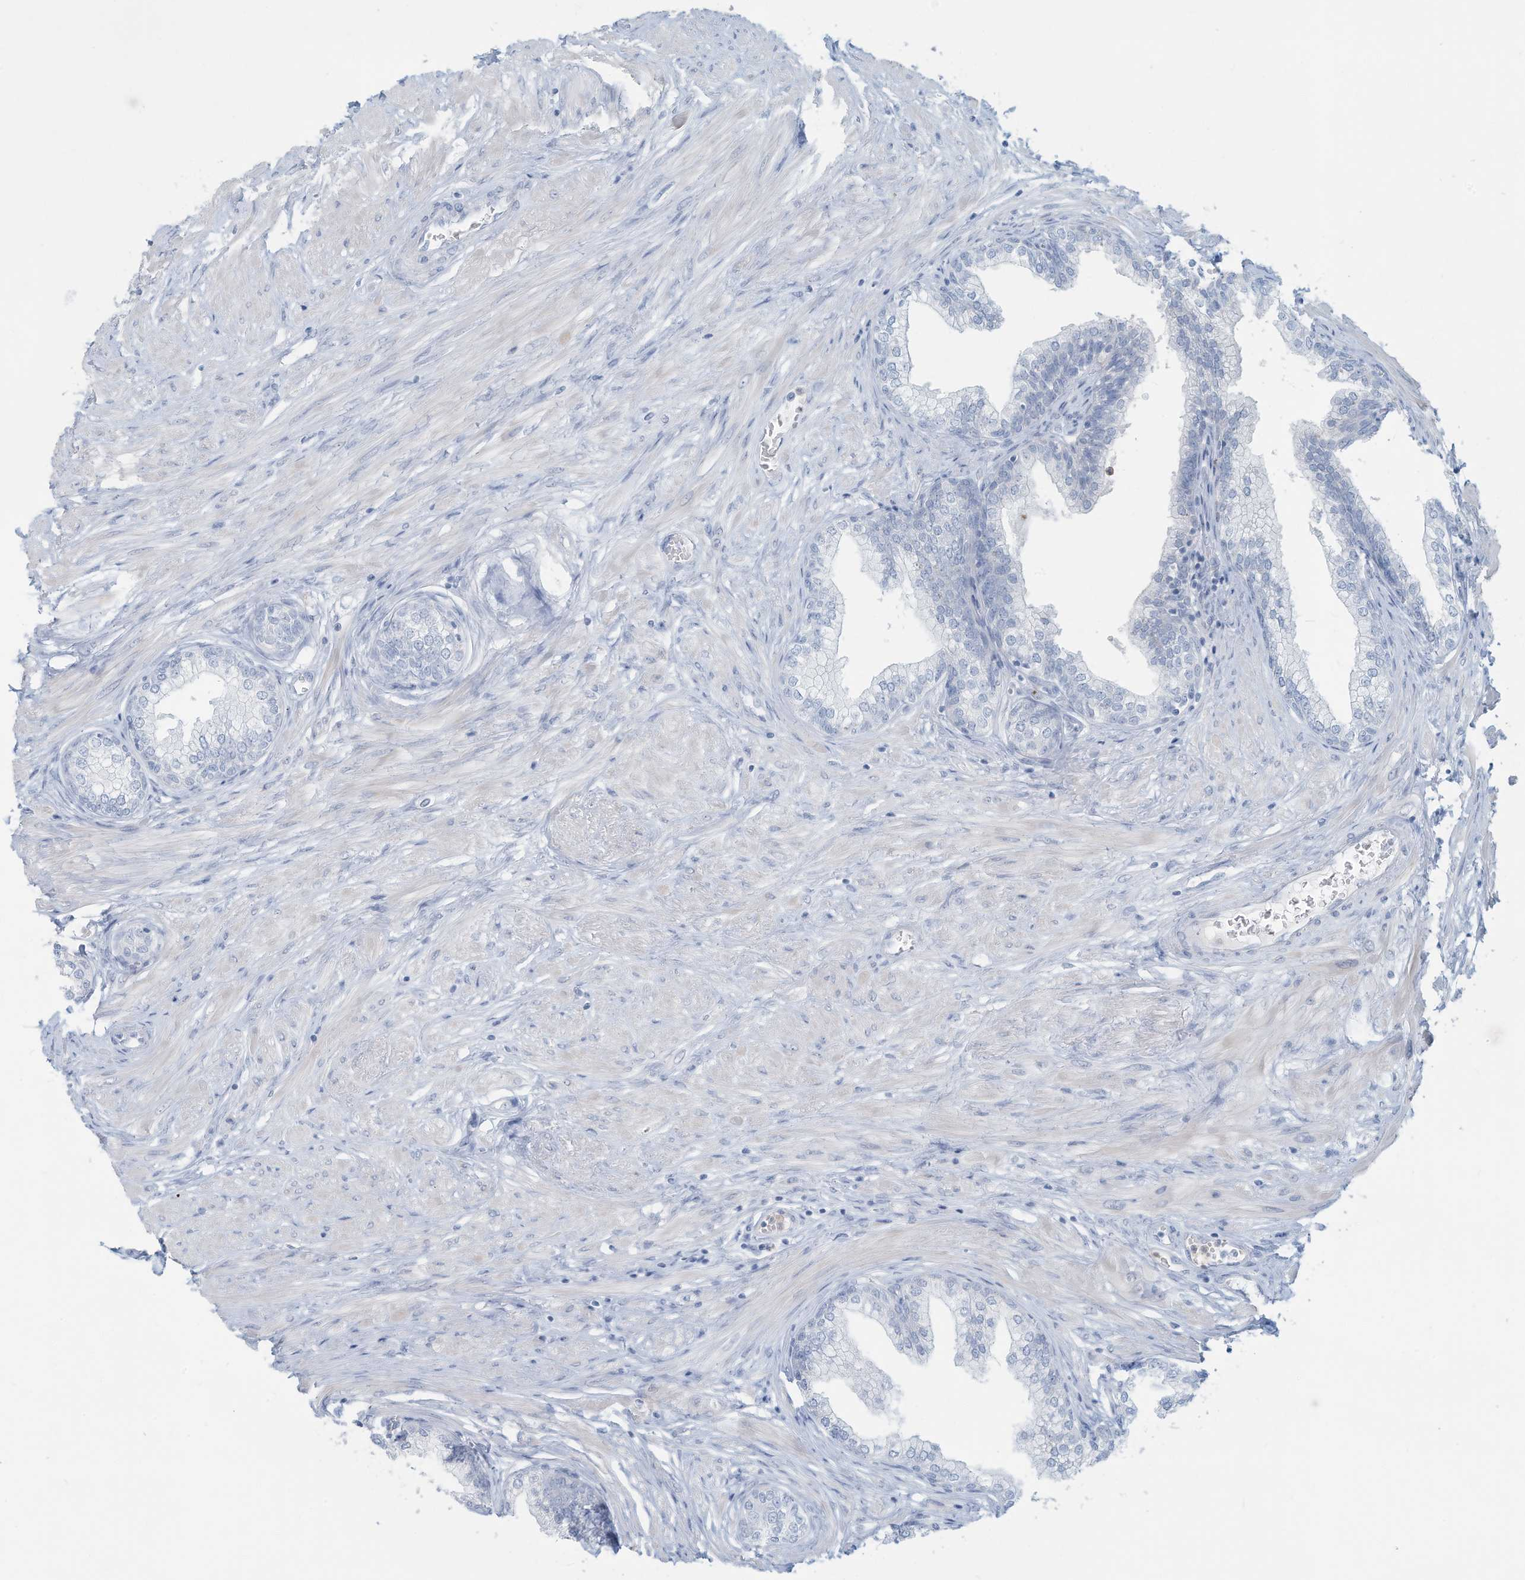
{"staining": {"intensity": "weak", "quantity": "<25%", "location": "cytoplasmic/membranous"}, "tissue": "prostate", "cell_type": "Glandular cells", "image_type": "normal", "snomed": [{"axis": "morphology", "description": "Normal tissue, NOS"}, {"axis": "morphology", "description": "Urothelial carcinoma, Low grade"}, {"axis": "topography", "description": "Urinary bladder"}, {"axis": "topography", "description": "Prostate"}], "caption": "Immunohistochemistry (IHC) histopathology image of unremarkable human prostate stained for a protein (brown), which demonstrates no staining in glandular cells. Brightfield microscopy of IHC stained with DAB (brown) and hematoxylin (blue), captured at high magnification.", "gene": "ERI2", "patient": {"sex": "male", "age": 60}}